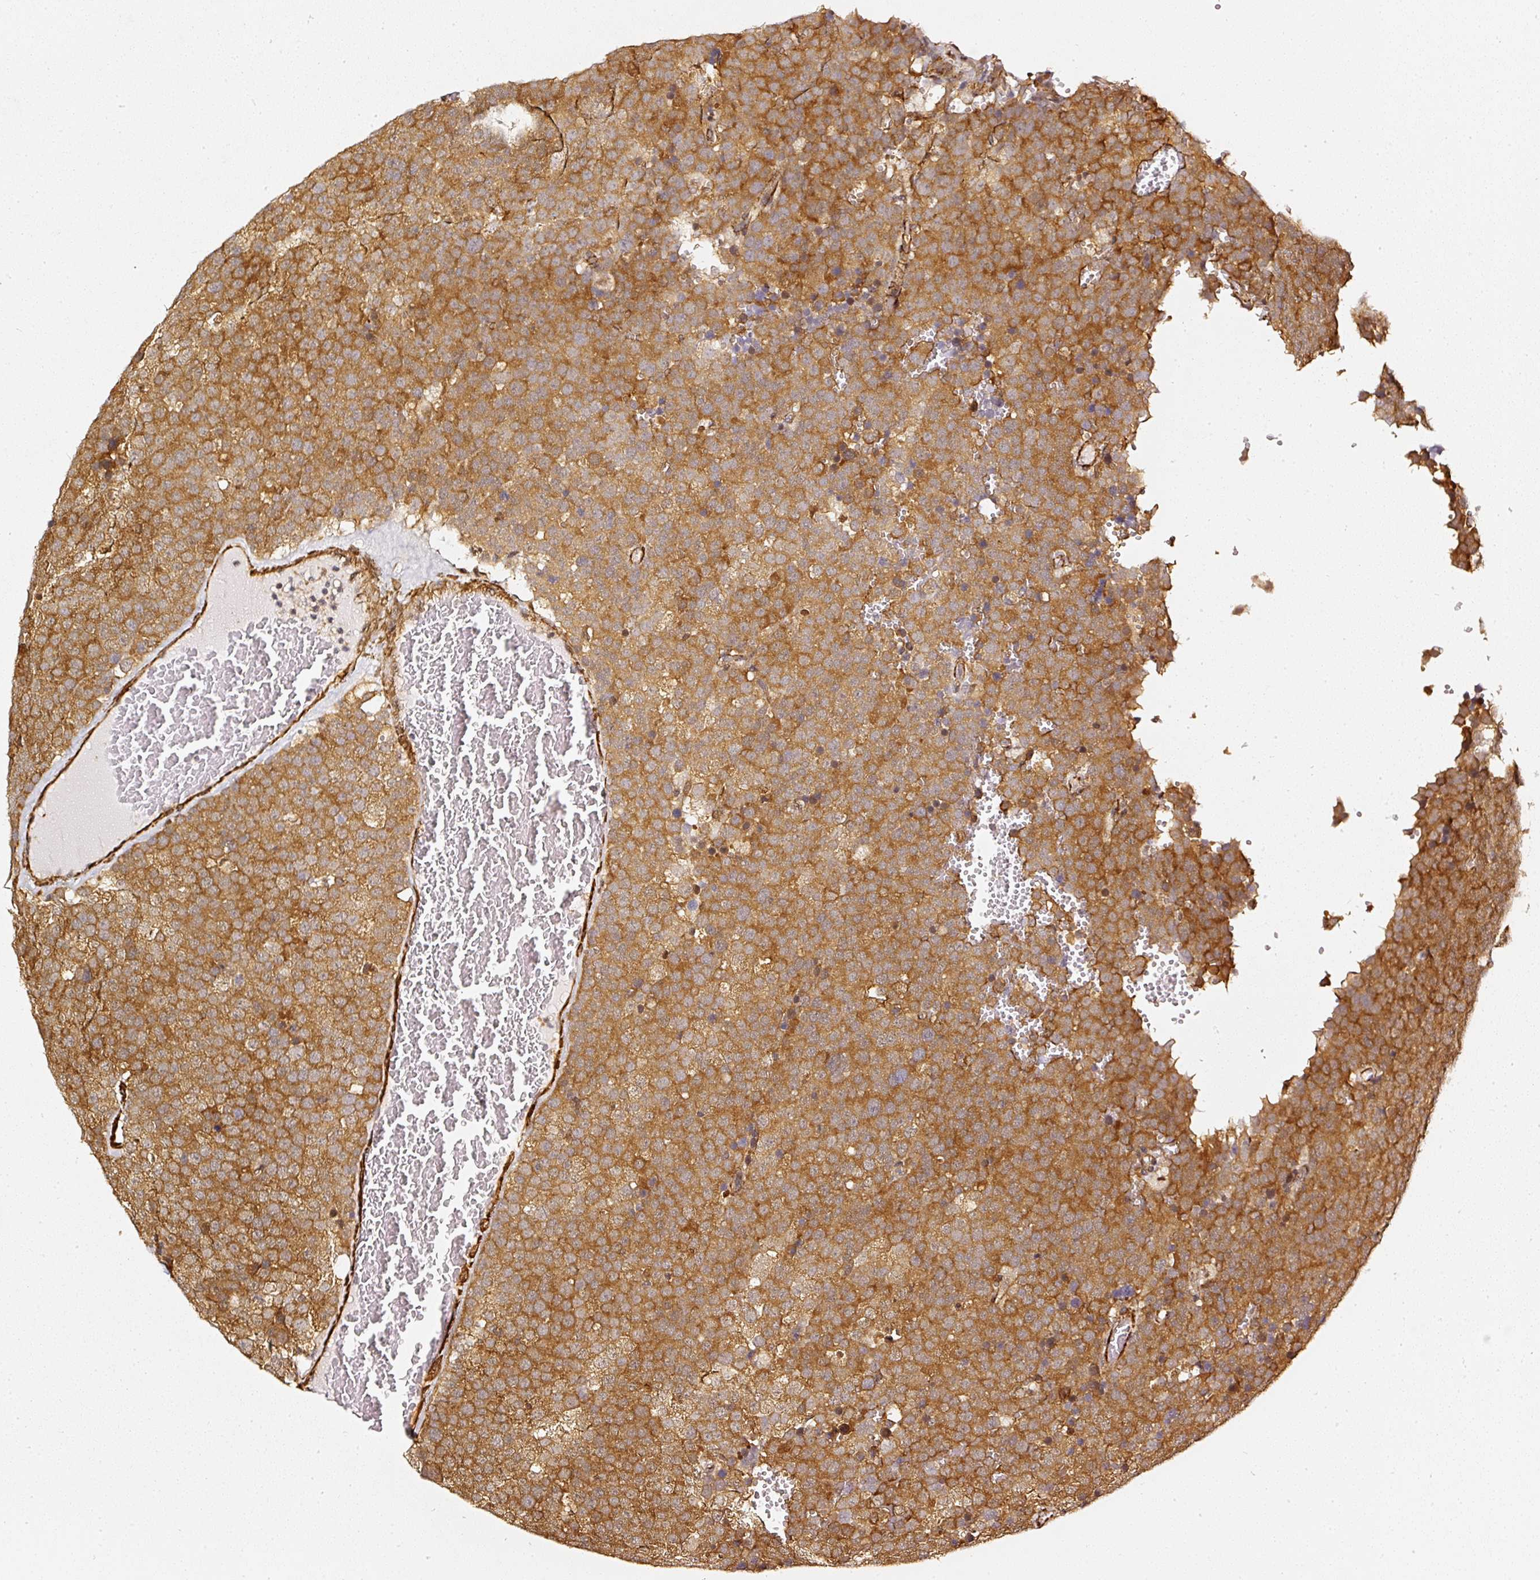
{"staining": {"intensity": "moderate", "quantity": ">75%", "location": "cytoplasmic/membranous"}, "tissue": "testis cancer", "cell_type": "Tumor cells", "image_type": "cancer", "snomed": [{"axis": "morphology", "description": "Seminoma, NOS"}, {"axis": "topography", "description": "Testis"}], "caption": "Immunohistochemical staining of human testis seminoma exhibits medium levels of moderate cytoplasmic/membranous protein staining in approximately >75% of tumor cells.", "gene": "PSMD1", "patient": {"sex": "male", "age": 71}}